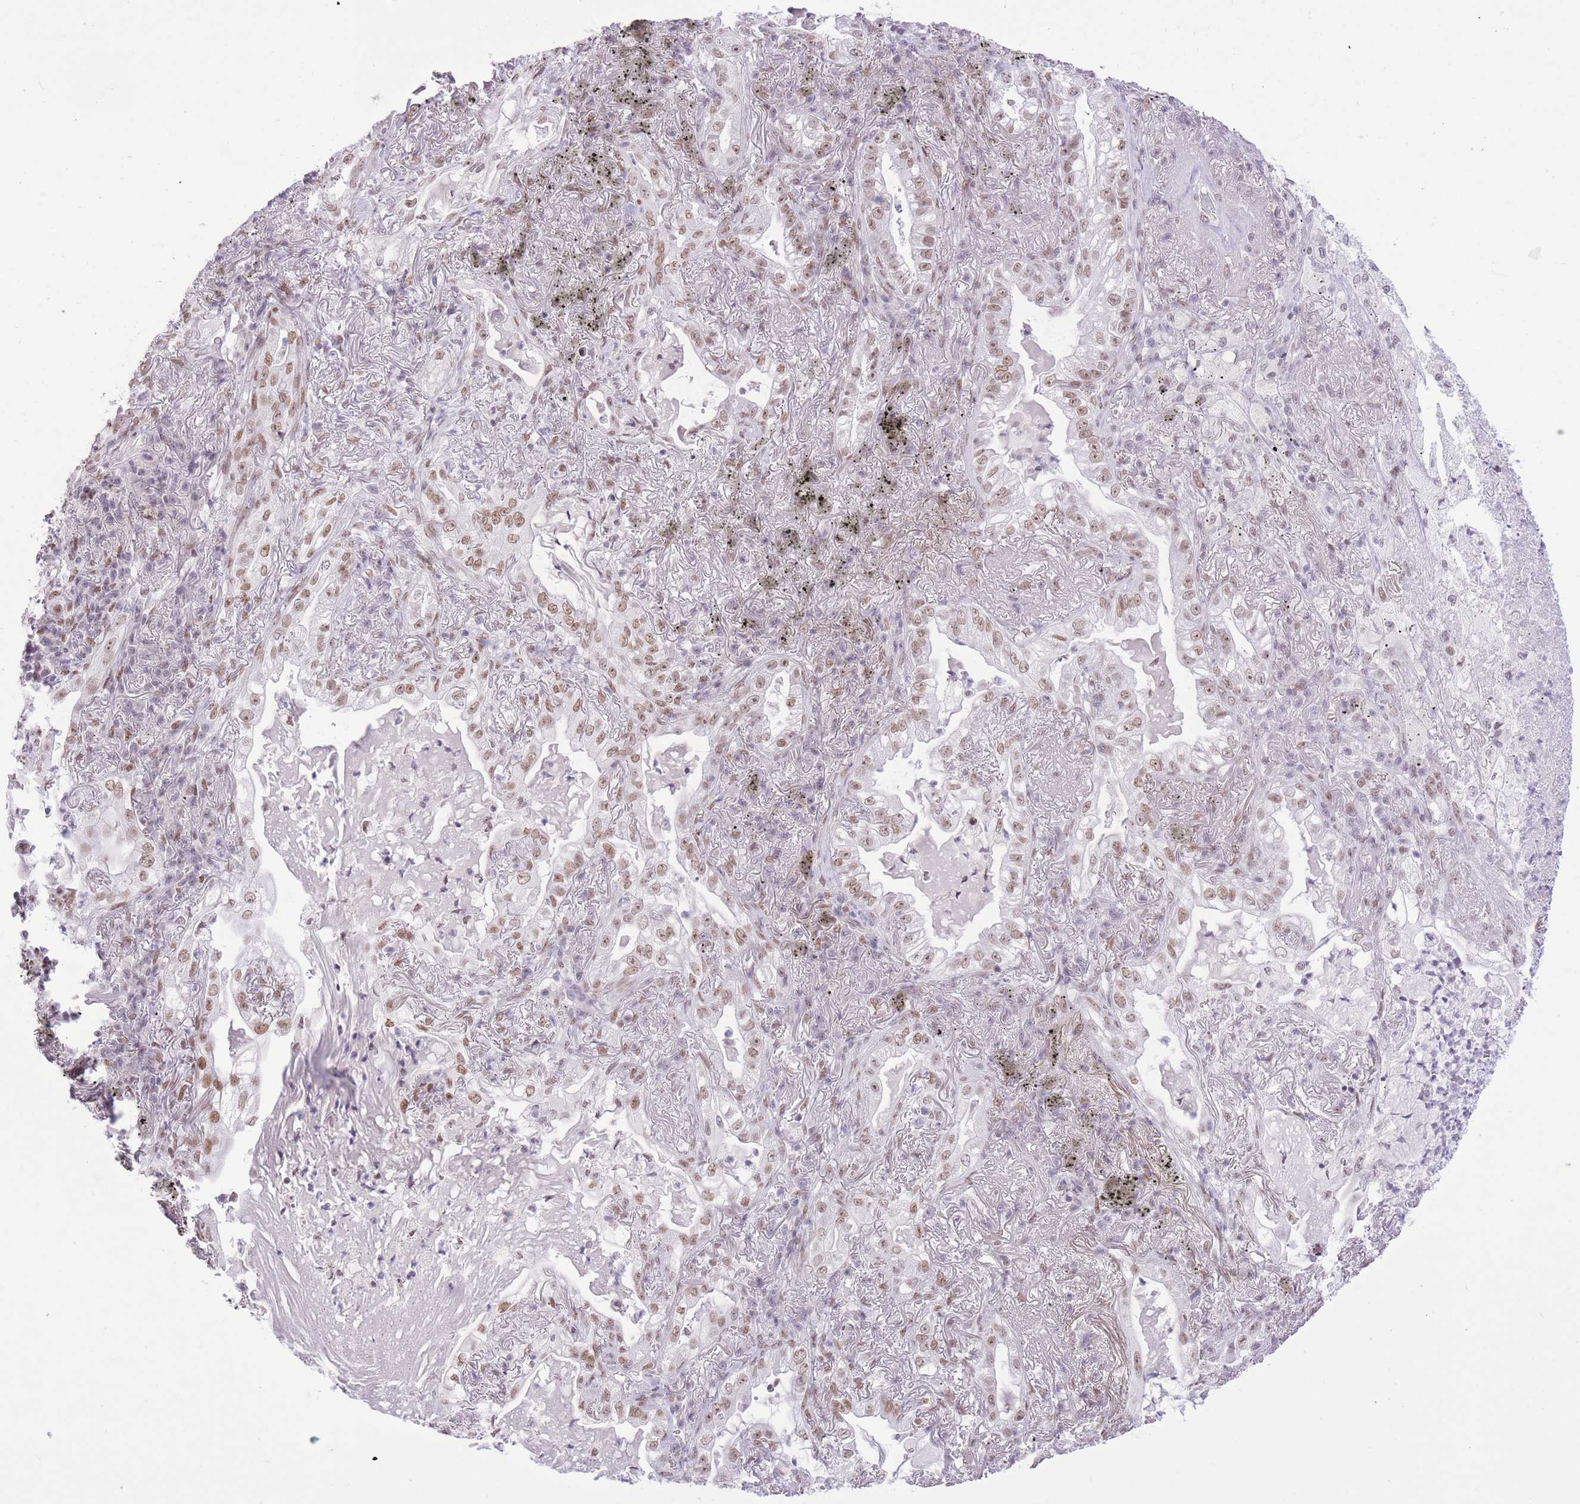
{"staining": {"intensity": "moderate", "quantity": ">75%", "location": "nuclear"}, "tissue": "lung cancer", "cell_type": "Tumor cells", "image_type": "cancer", "snomed": [{"axis": "morphology", "description": "Adenocarcinoma, NOS"}, {"axis": "topography", "description": "Lung"}], "caption": "Immunohistochemistry (IHC) of lung adenocarcinoma reveals medium levels of moderate nuclear expression in approximately >75% of tumor cells.", "gene": "ZBED5", "patient": {"sex": "female", "age": 73}}